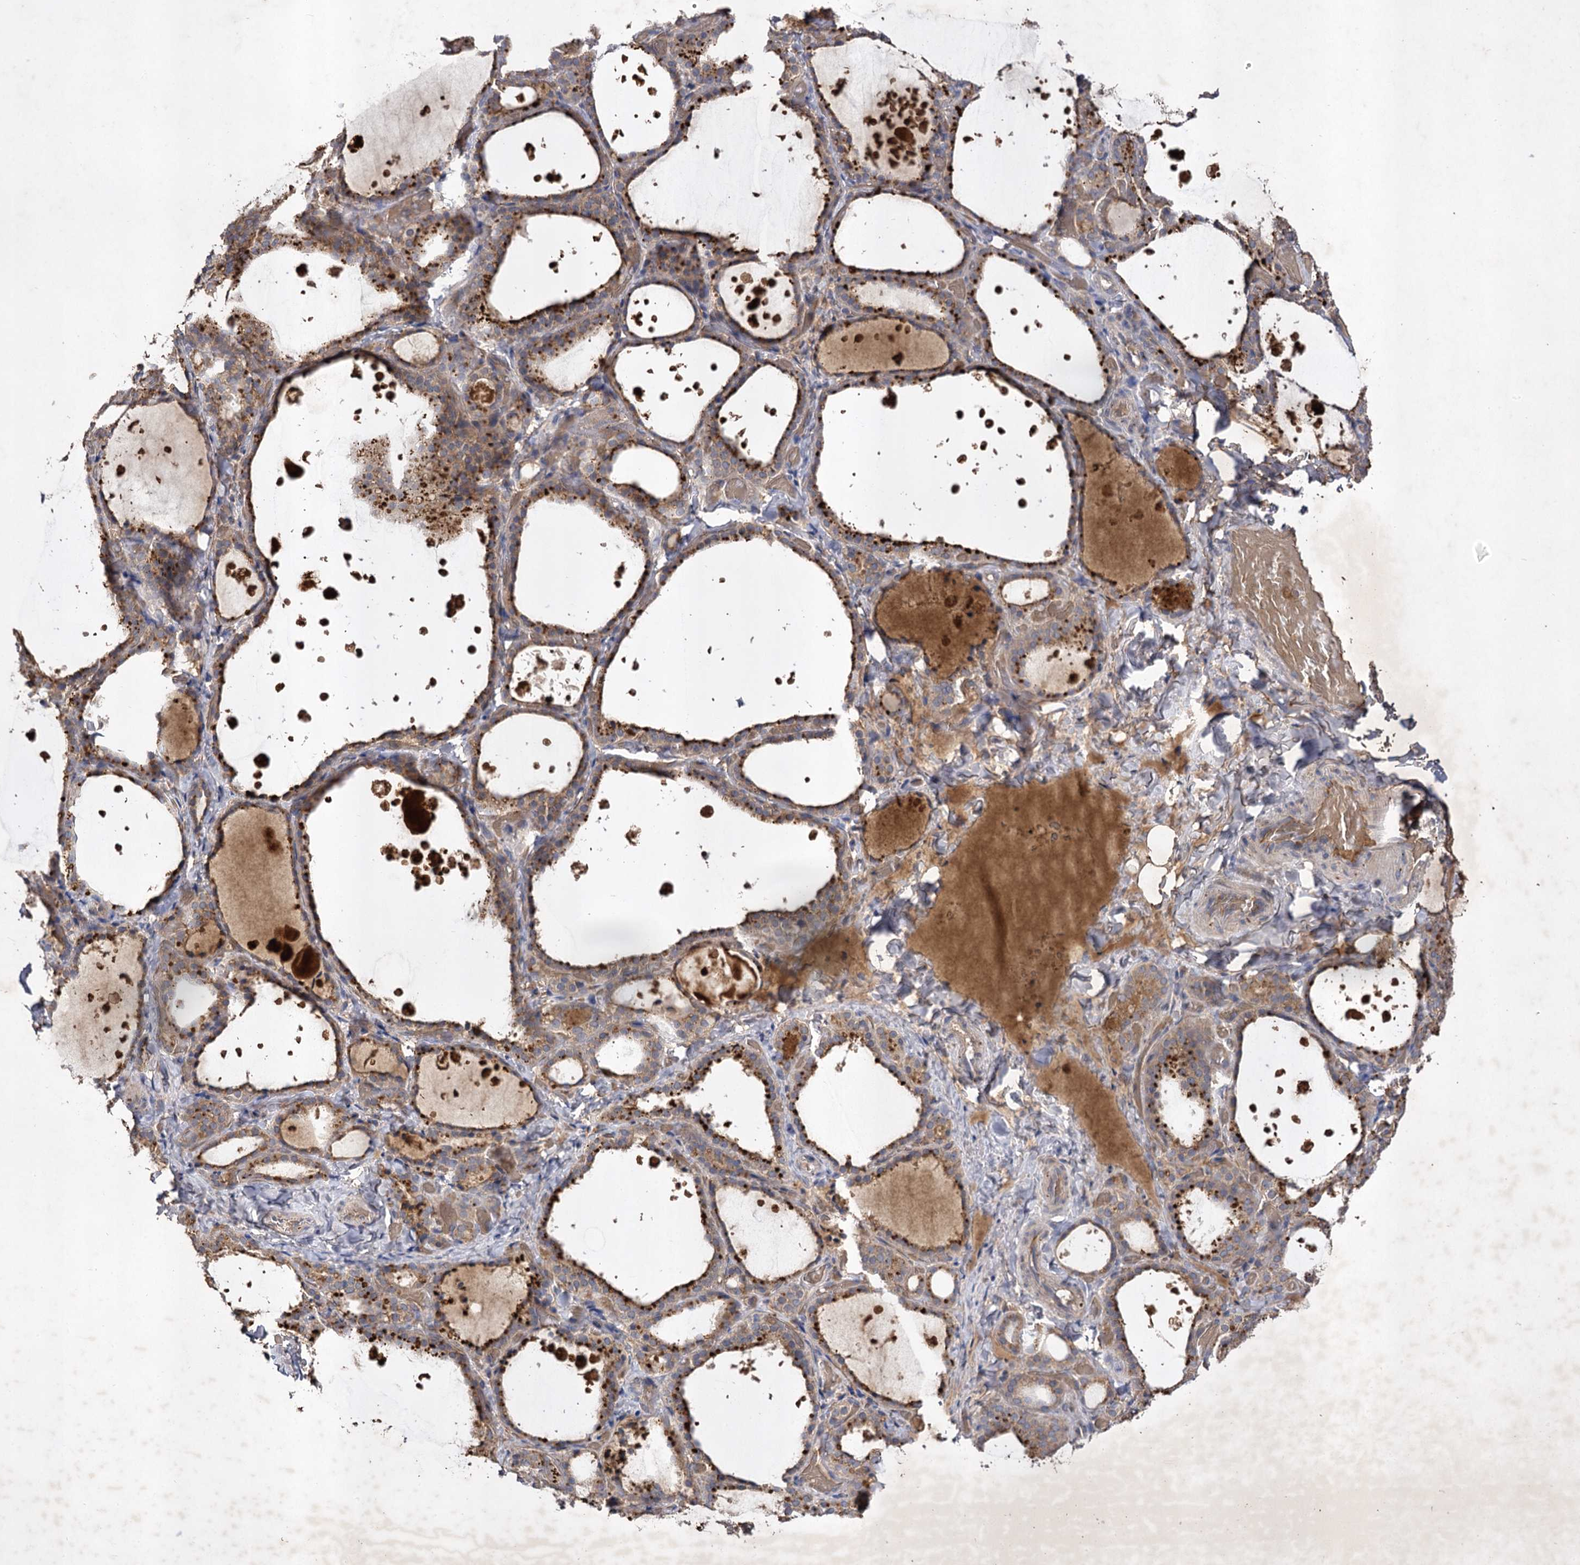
{"staining": {"intensity": "moderate", "quantity": ">75%", "location": "cytoplasmic/membranous"}, "tissue": "thyroid gland", "cell_type": "Glandular cells", "image_type": "normal", "snomed": [{"axis": "morphology", "description": "Normal tissue, NOS"}, {"axis": "topography", "description": "Thyroid gland"}], "caption": "Protein expression analysis of benign human thyroid gland reveals moderate cytoplasmic/membranous staining in about >75% of glandular cells.", "gene": "USP50", "patient": {"sex": "female", "age": 44}}